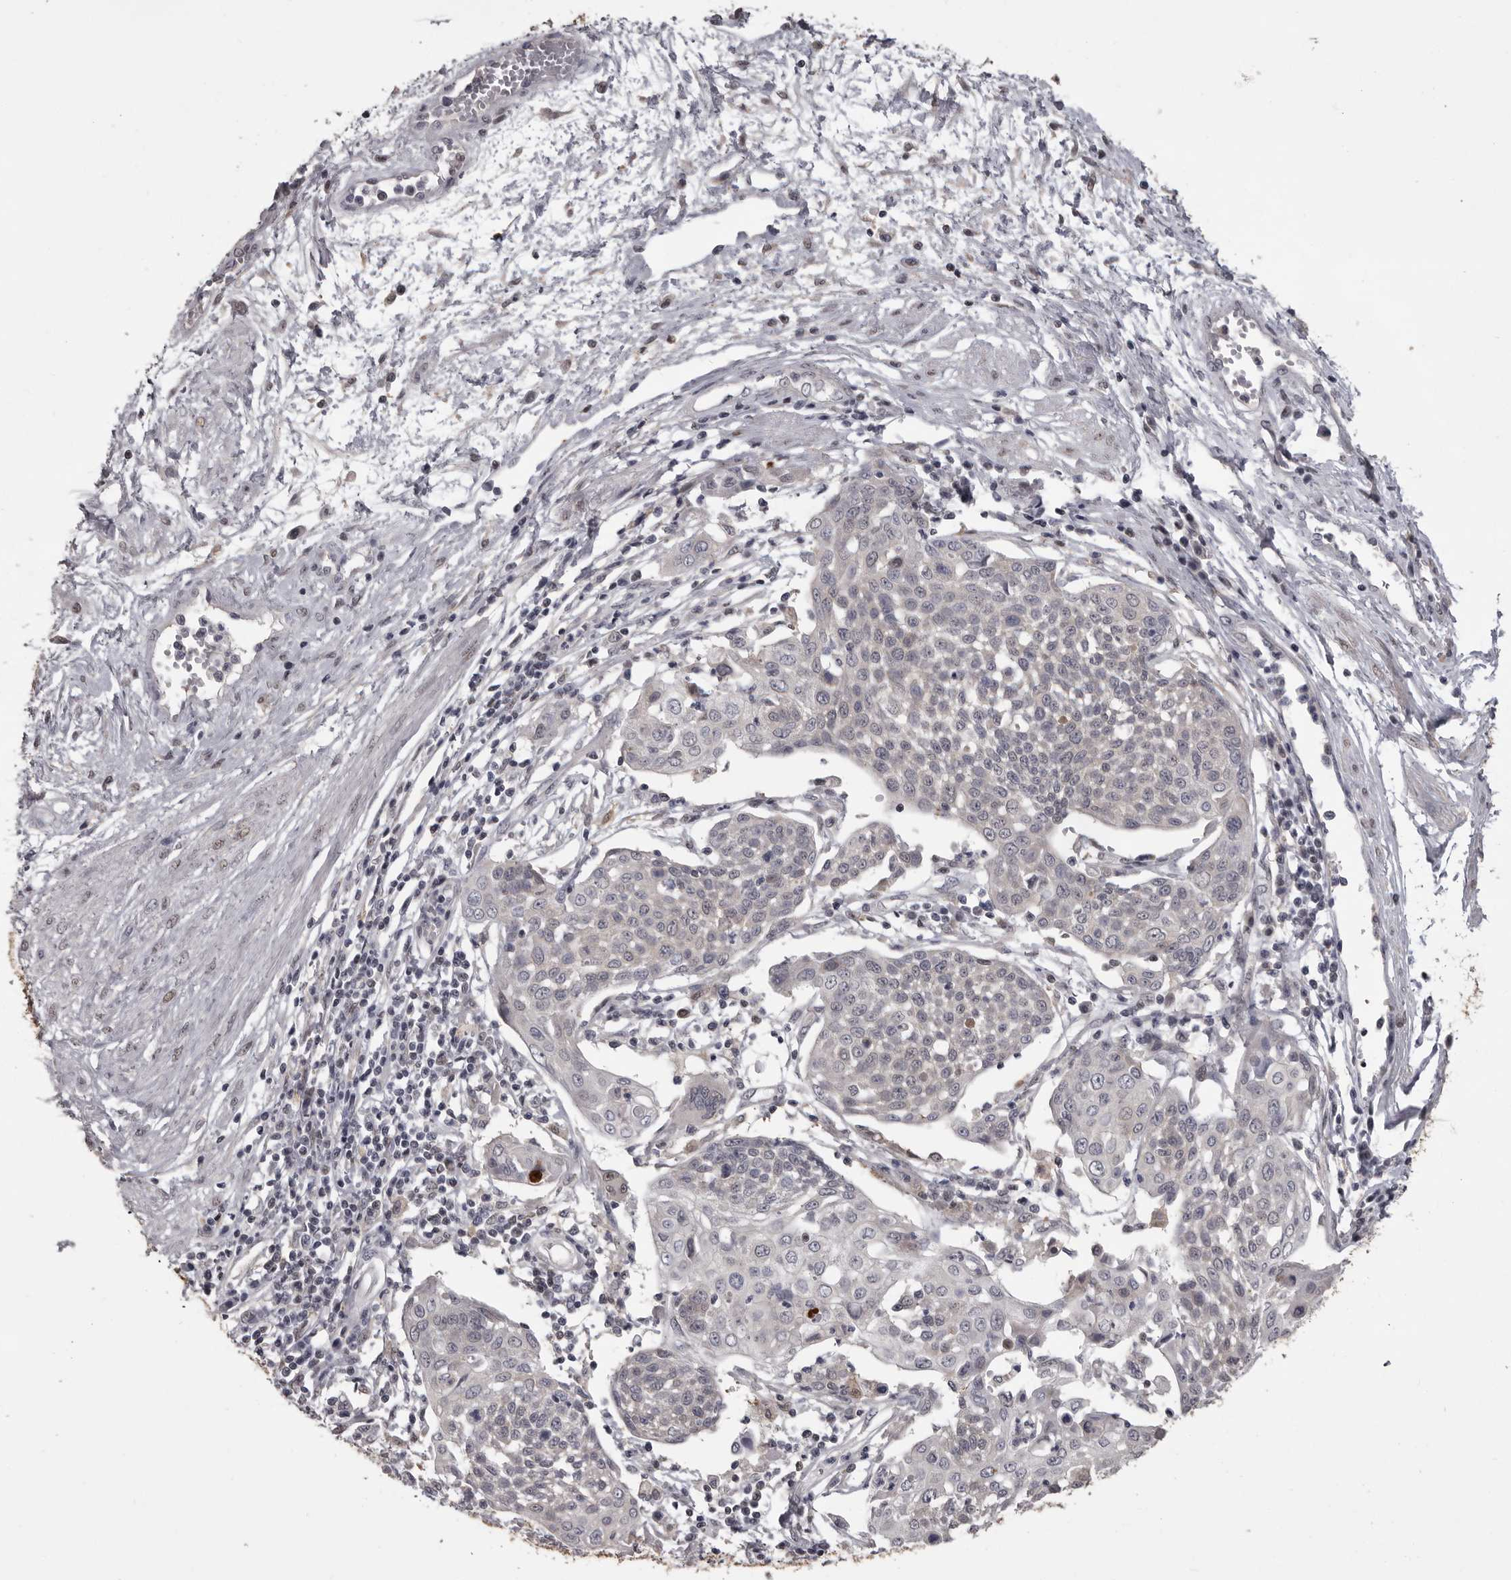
{"staining": {"intensity": "negative", "quantity": "none", "location": "none"}, "tissue": "cervical cancer", "cell_type": "Tumor cells", "image_type": "cancer", "snomed": [{"axis": "morphology", "description": "Squamous cell carcinoma, NOS"}, {"axis": "topography", "description": "Cervix"}], "caption": "This micrograph is of cervical cancer (squamous cell carcinoma) stained with immunohistochemistry to label a protein in brown with the nuclei are counter-stained blue. There is no positivity in tumor cells. Nuclei are stained in blue.", "gene": "MDH1", "patient": {"sex": "female", "age": 34}}